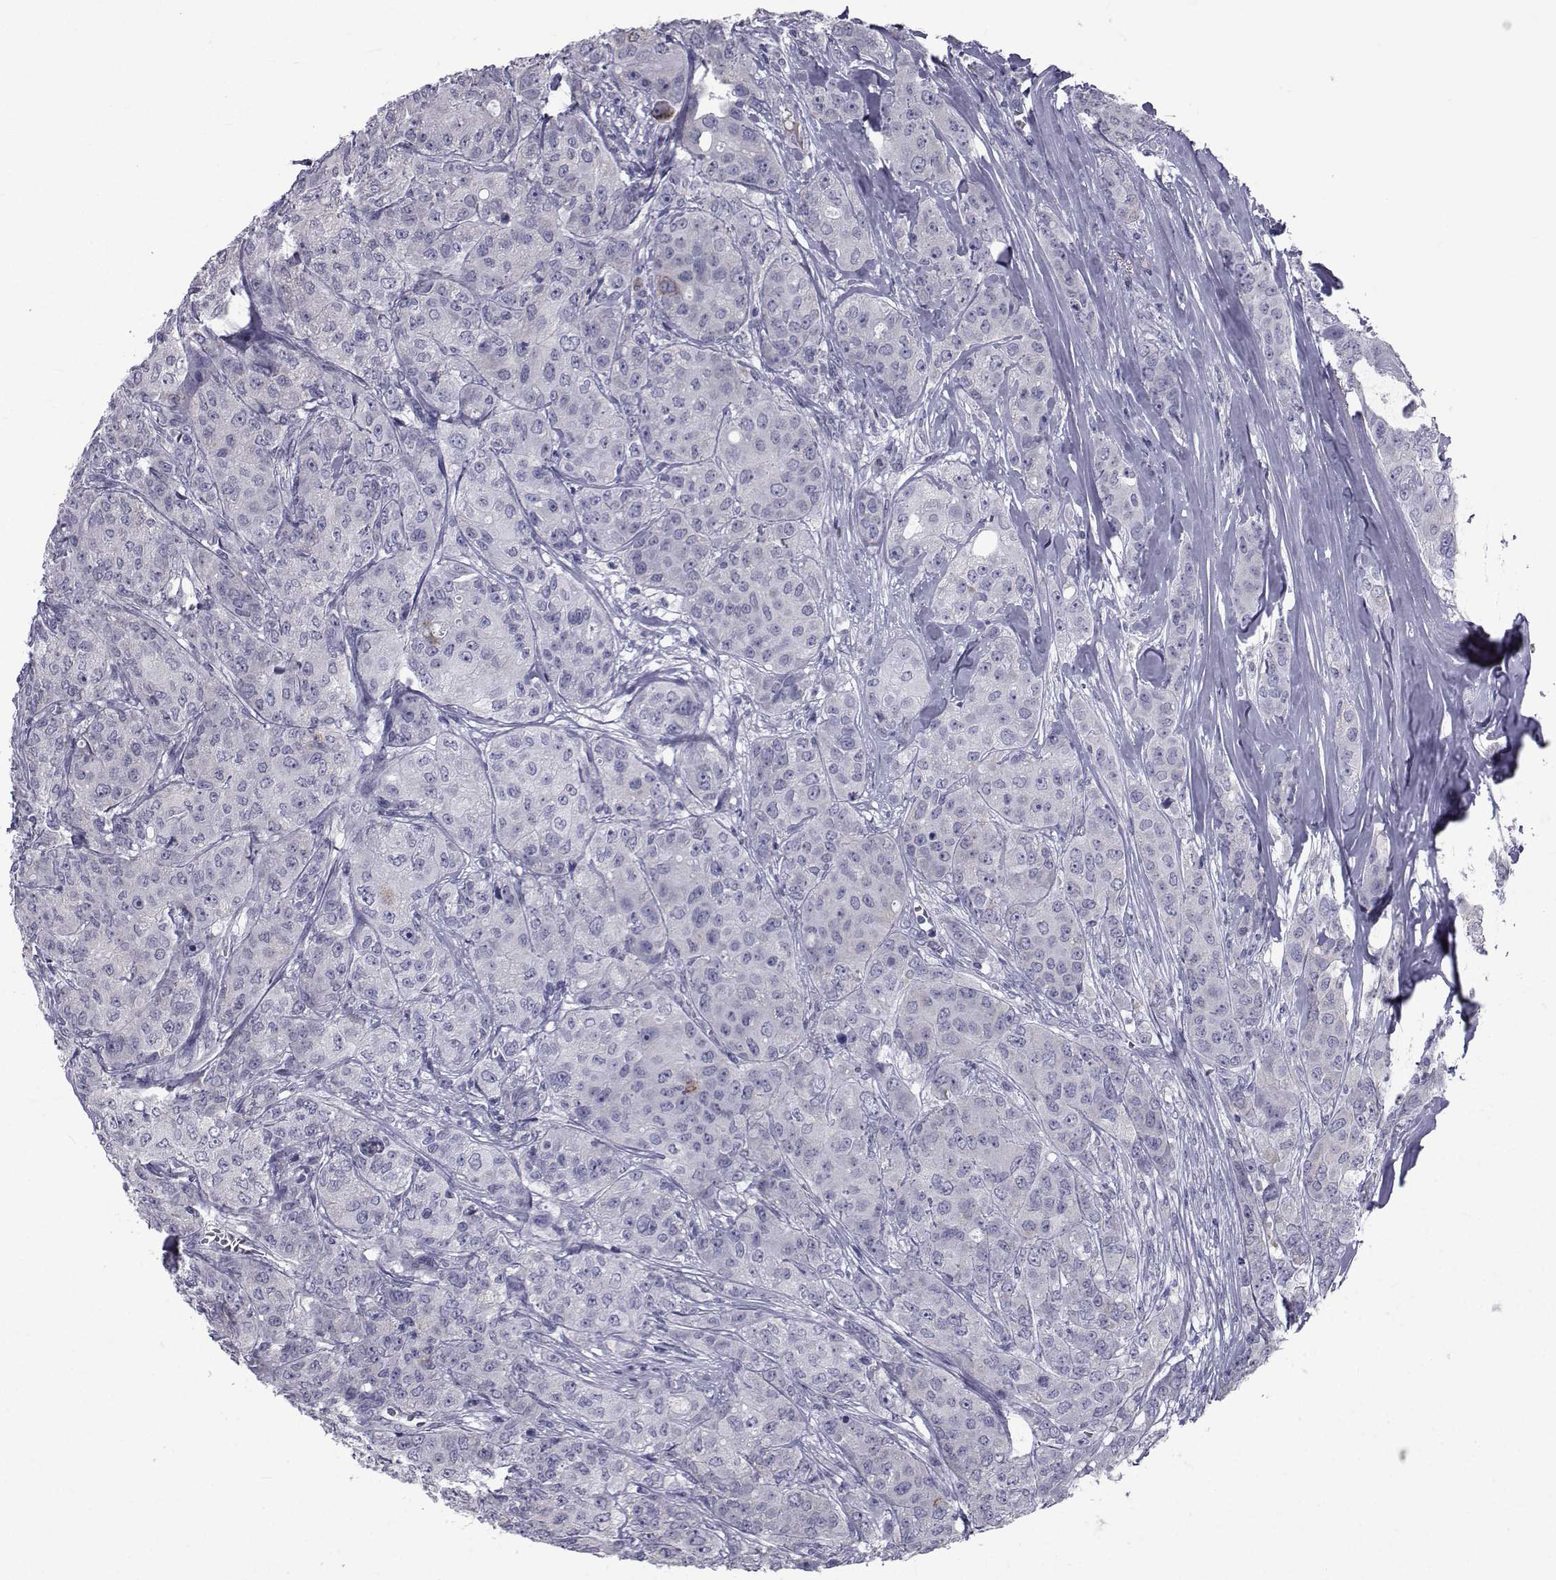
{"staining": {"intensity": "weak", "quantity": "<25%", "location": "cytoplasmic/membranous"}, "tissue": "breast cancer", "cell_type": "Tumor cells", "image_type": "cancer", "snomed": [{"axis": "morphology", "description": "Duct carcinoma"}, {"axis": "topography", "description": "Breast"}], "caption": "A high-resolution micrograph shows immunohistochemistry staining of intraductal carcinoma (breast), which displays no significant positivity in tumor cells.", "gene": "FDXR", "patient": {"sex": "female", "age": 43}}